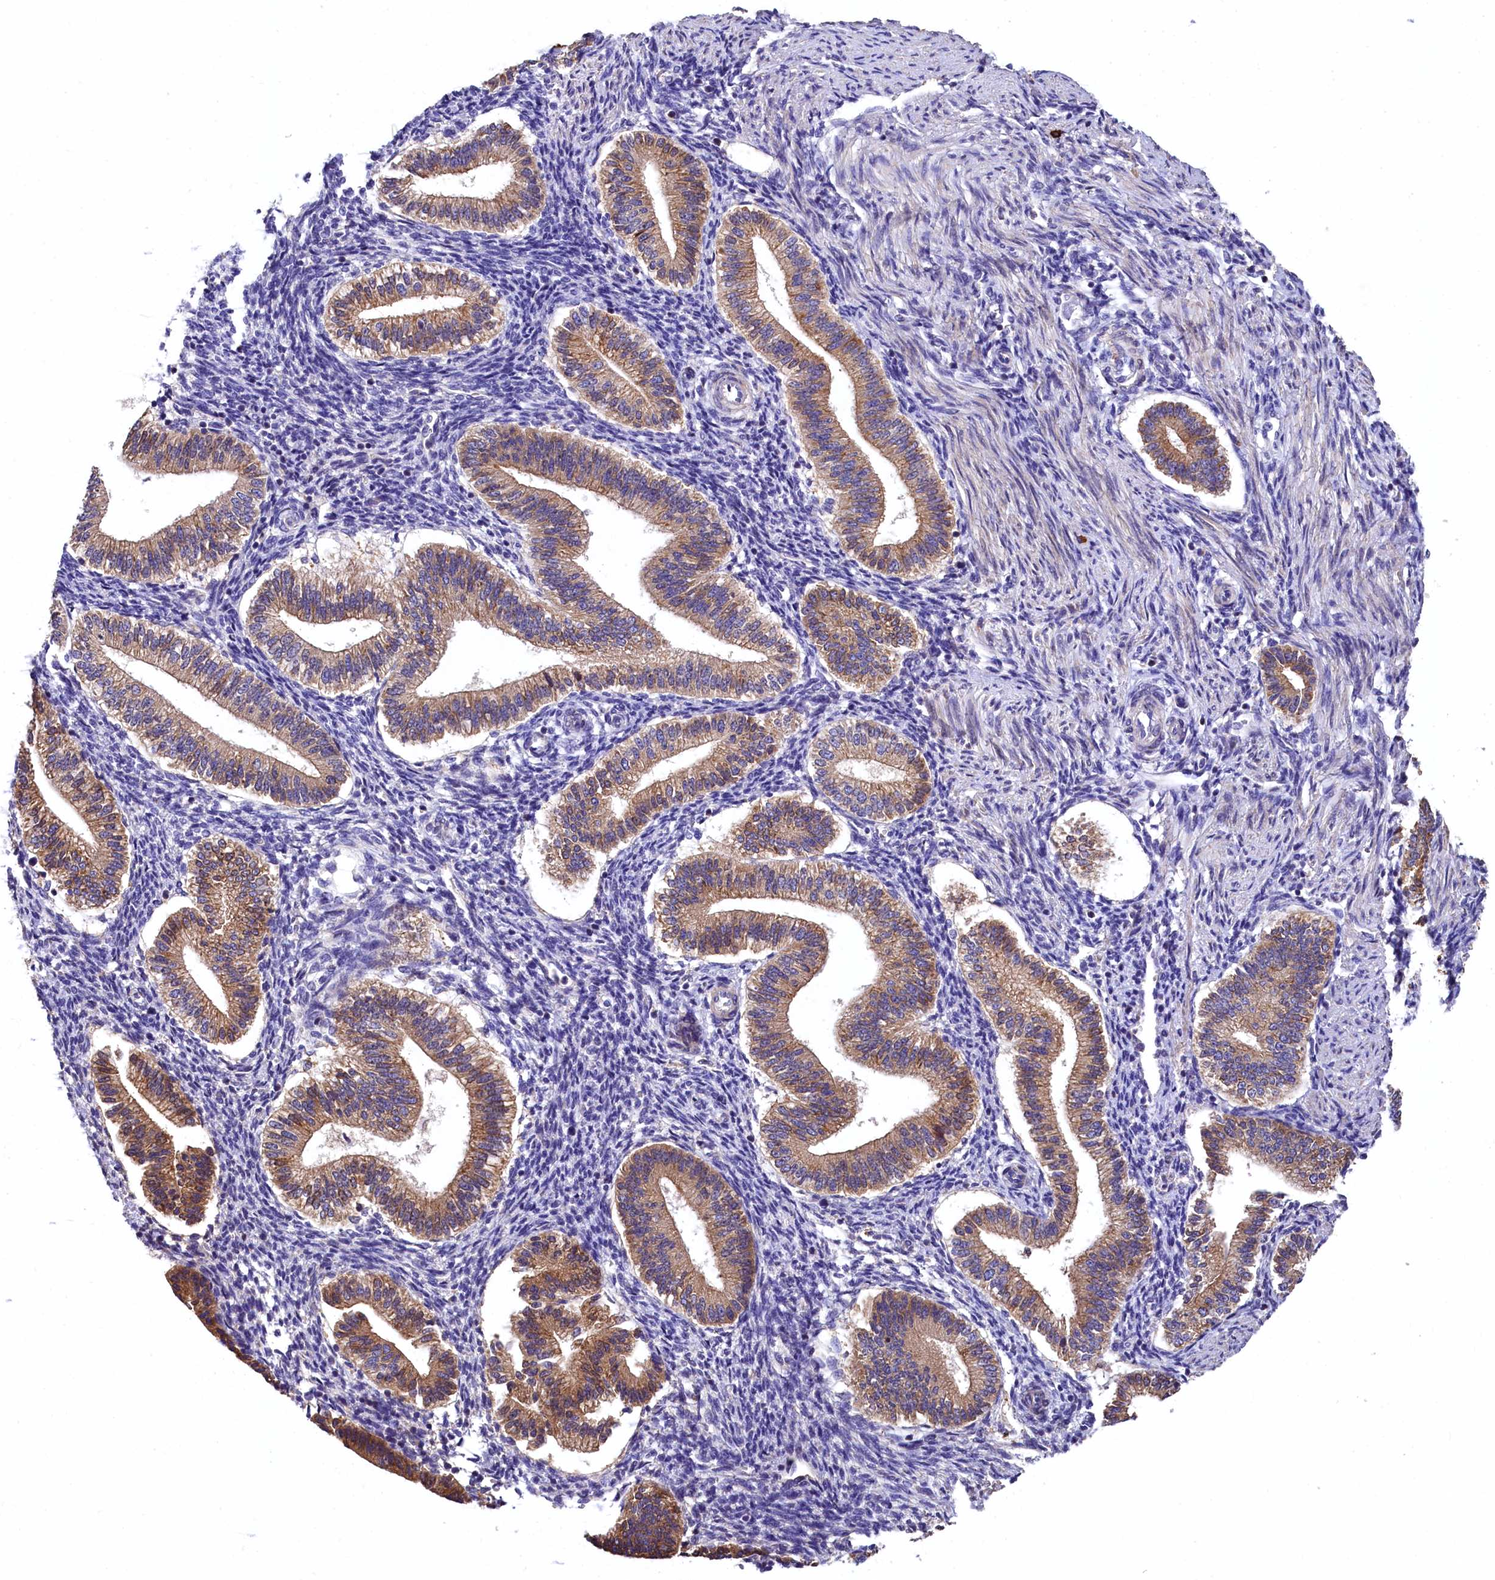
{"staining": {"intensity": "negative", "quantity": "none", "location": "none"}, "tissue": "endometrium", "cell_type": "Cells in endometrial stroma", "image_type": "normal", "snomed": [{"axis": "morphology", "description": "Normal tissue, NOS"}, {"axis": "topography", "description": "Endometrium"}], "caption": "Immunohistochemistry image of unremarkable endometrium: human endometrium stained with DAB displays no significant protein staining in cells in endometrial stroma. (DAB (3,3'-diaminobenzidine) immunohistochemistry, high magnification).", "gene": "EPS8L2", "patient": {"sex": "female", "age": 25}}